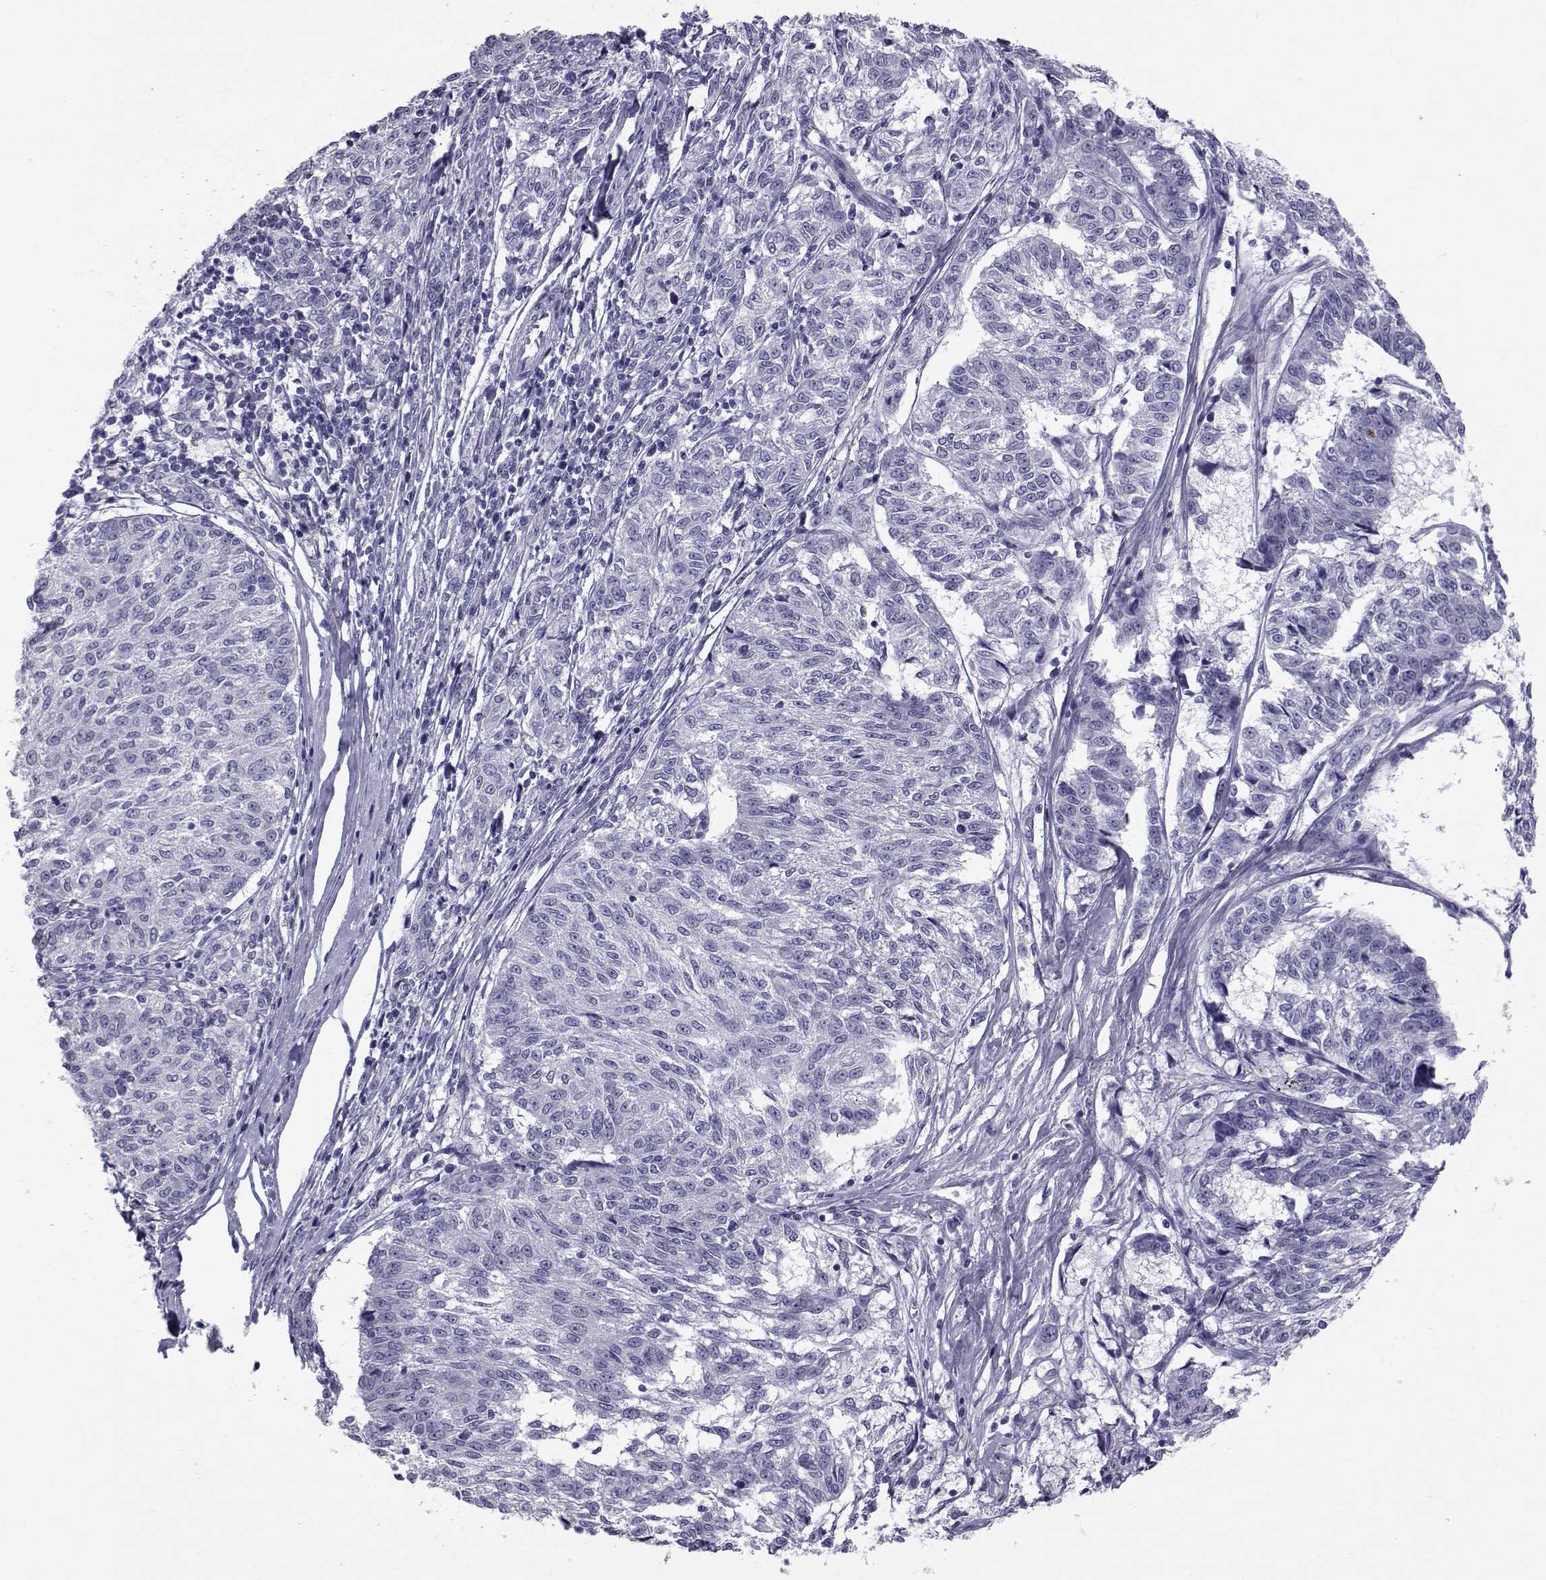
{"staining": {"intensity": "negative", "quantity": "none", "location": "none"}, "tissue": "melanoma", "cell_type": "Tumor cells", "image_type": "cancer", "snomed": [{"axis": "morphology", "description": "Malignant melanoma, NOS"}, {"axis": "topography", "description": "Skin"}], "caption": "Tumor cells are negative for brown protein staining in melanoma.", "gene": "RNASE12", "patient": {"sex": "female", "age": 72}}